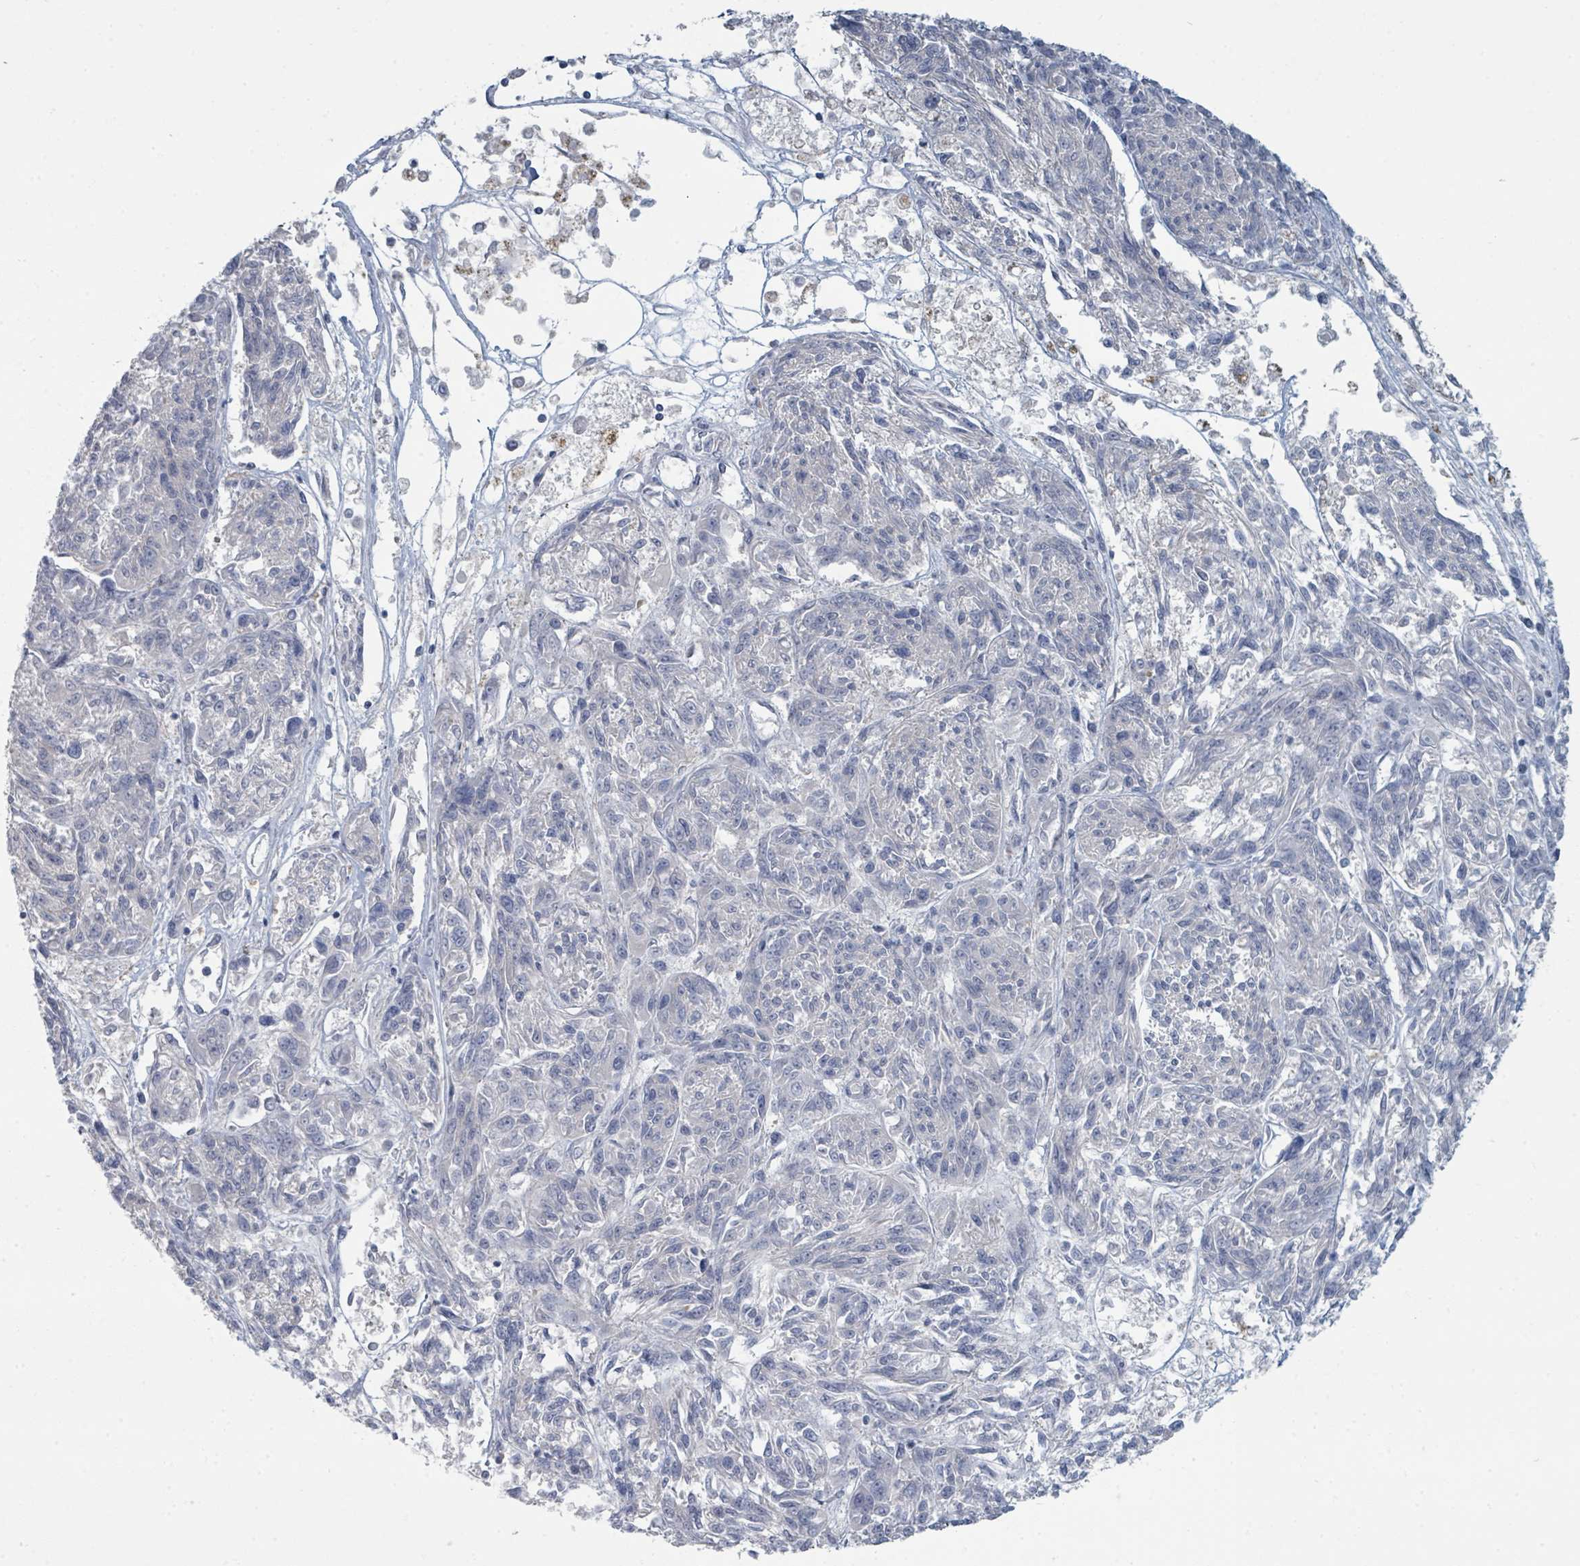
{"staining": {"intensity": "negative", "quantity": "none", "location": "none"}, "tissue": "melanoma", "cell_type": "Tumor cells", "image_type": "cancer", "snomed": [{"axis": "morphology", "description": "Malignant melanoma, NOS"}, {"axis": "topography", "description": "Skin"}], "caption": "Tumor cells are negative for protein expression in human melanoma.", "gene": "SLC25A45", "patient": {"sex": "male", "age": 53}}